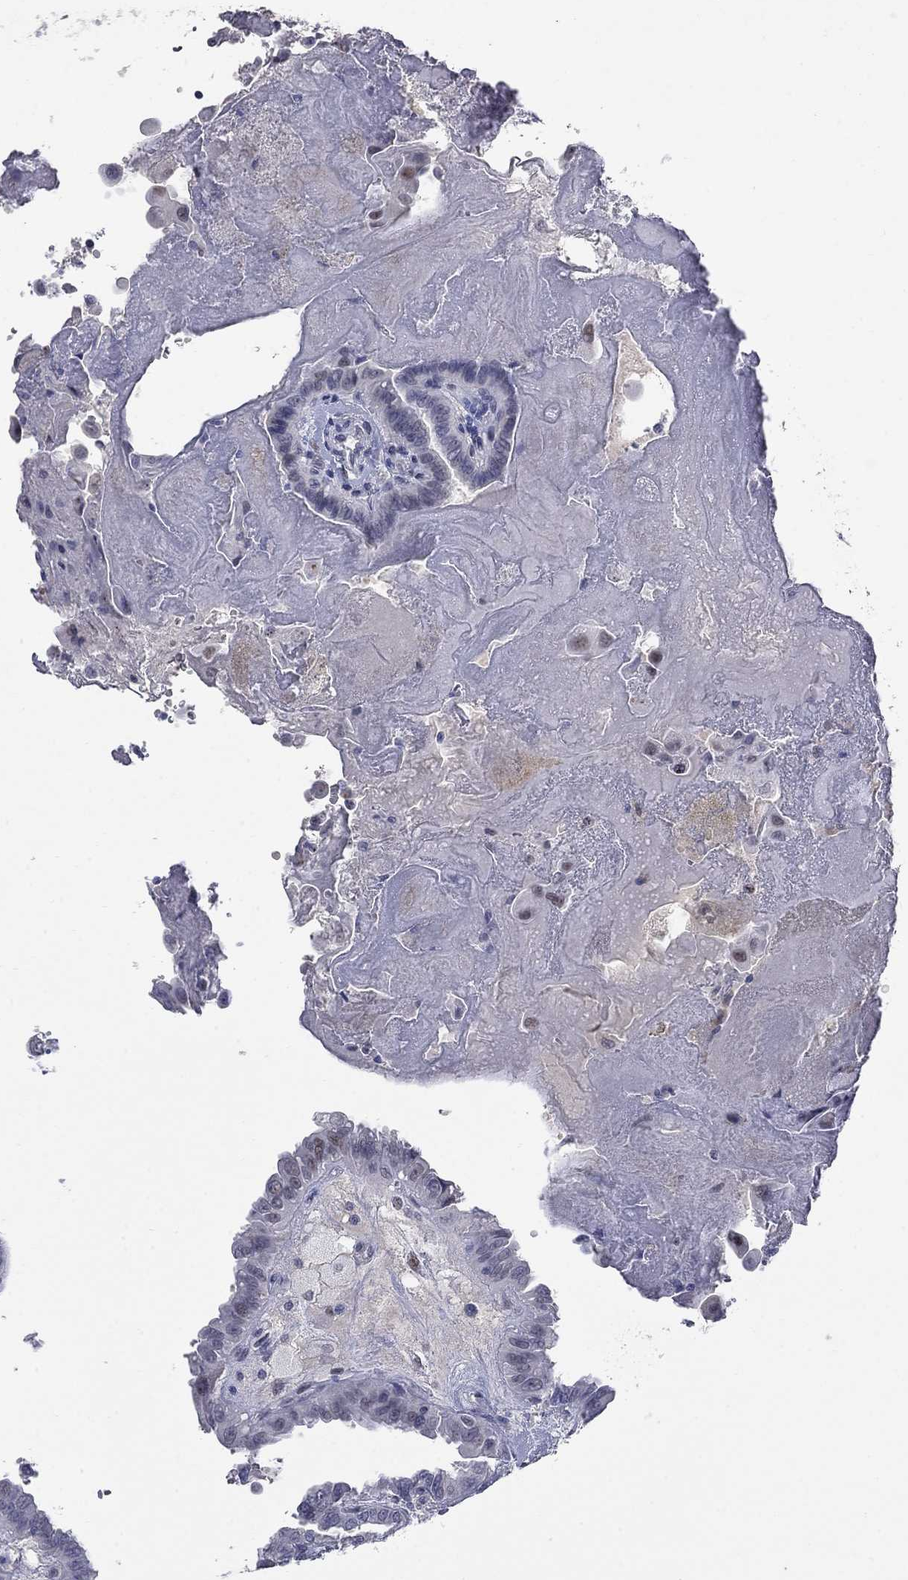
{"staining": {"intensity": "negative", "quantity": "none", "location": "none"}, "tissue": "thyroid cancer", "cell_type": "Tumor cells", "image_type": "cancer", "snomed": [{"axis": "morphology", "description": "Papillary adenocarcinoma, NOS"}, {"axis": "topography", "description": "Thyroid gland"}], "caption": "An immunohistochemistry photomicrograph of papillary adenocarcinoma (thyroid) is shown. There is no staining in tumor cells of papillary adenocarcinoma (thyroid). Nuclei are stained in blue.", "gene": "SLC51A", "patient": {"sex": "female", "age": 37}}